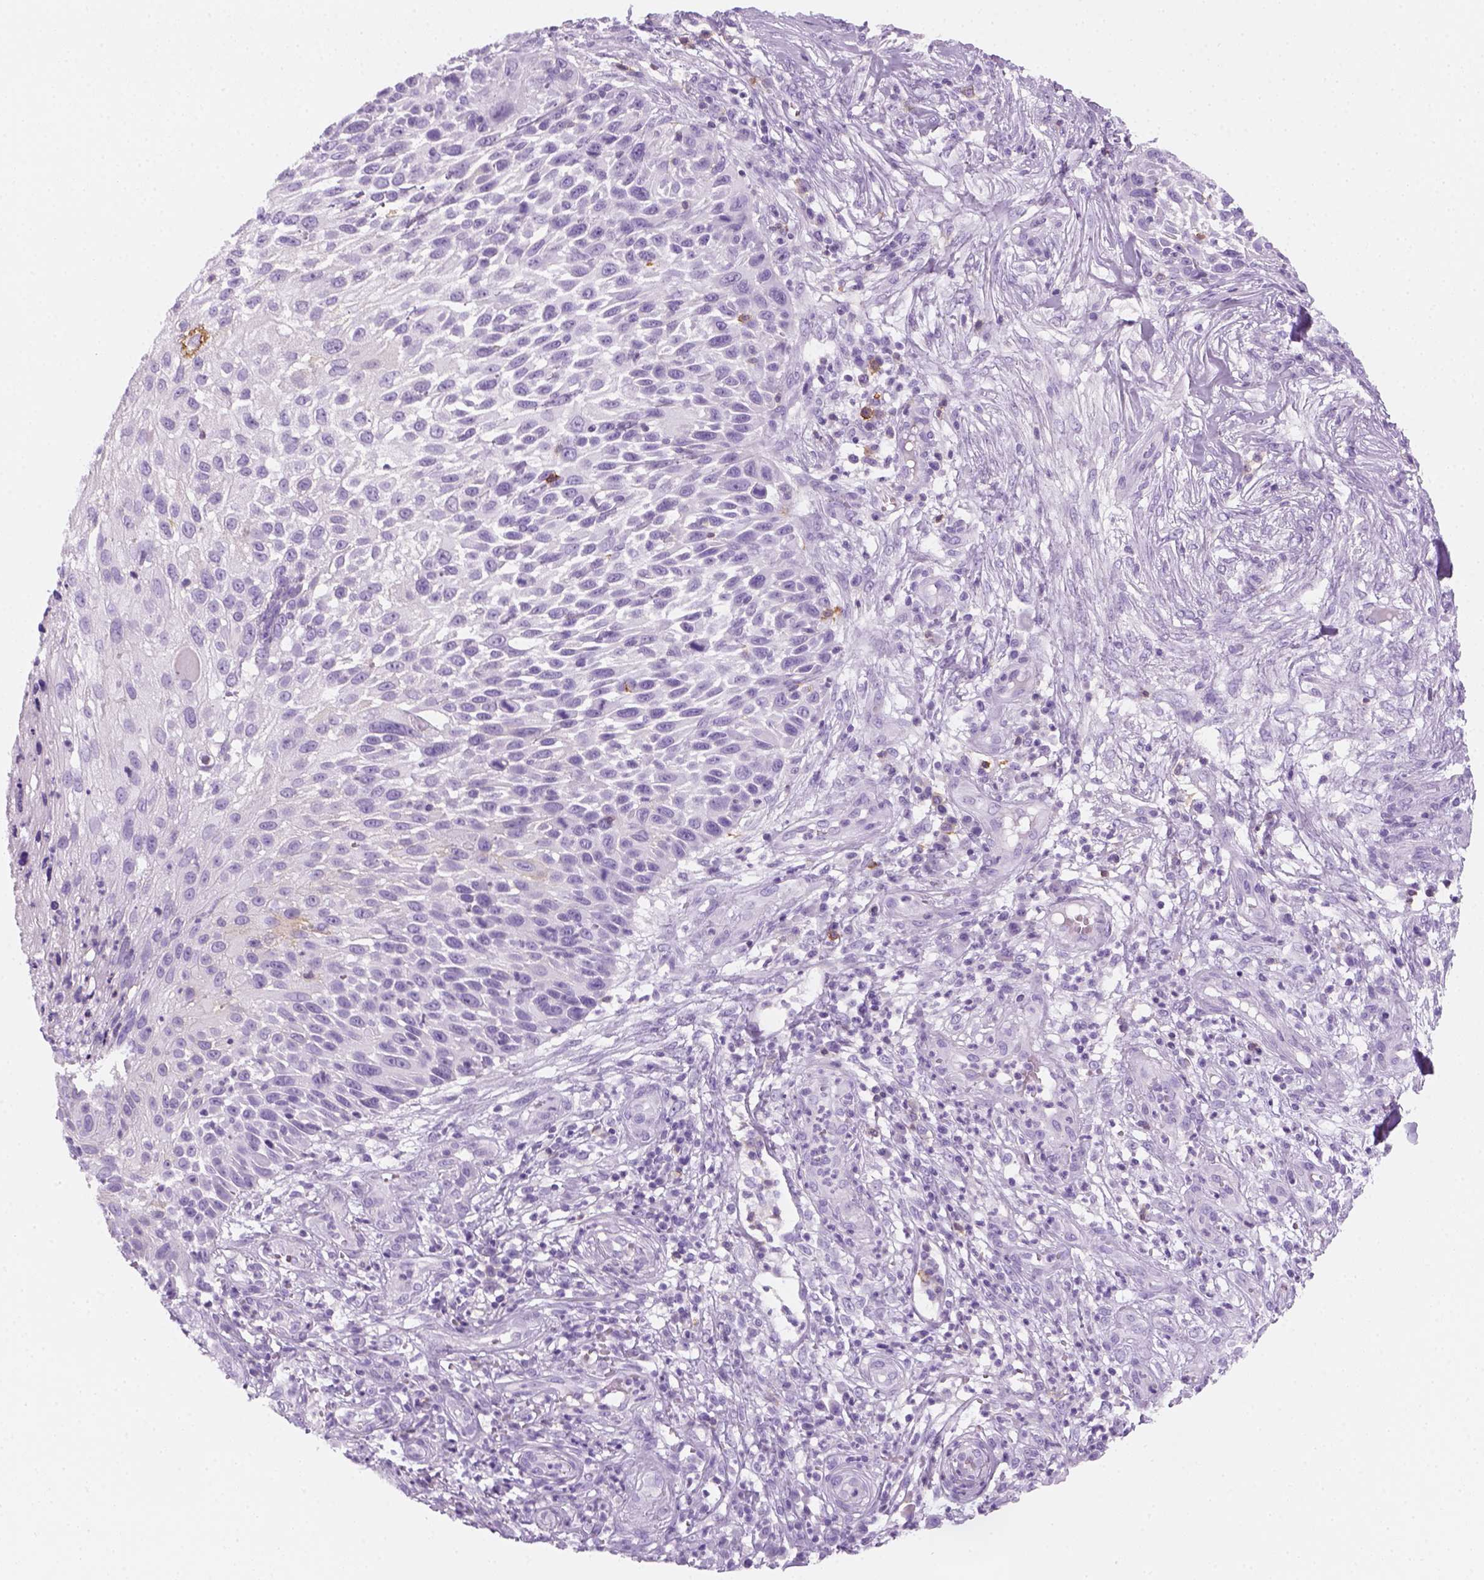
{"staining": {"intensity": "negative", "quantity": "none", "location": "none"}, "tissue": "skin cancer", "cell_type": "Tumor cells", "image_type": "cancer", "snomed": [{"axis": "morphology", "description": "Squamous cell carcinoma, NOS"}, {"axis": "topography", "description": "Skin"}], "caption": "This histopathology image is of skin cancer (squamous cell carcinoma) stained with immunohistochemistry to label a protein in brown with the nuclei are counter-stained blue. There is no expression in tumor cells.", "gene": "AQP3", "patient": {"sex": "male", "age": 92}}